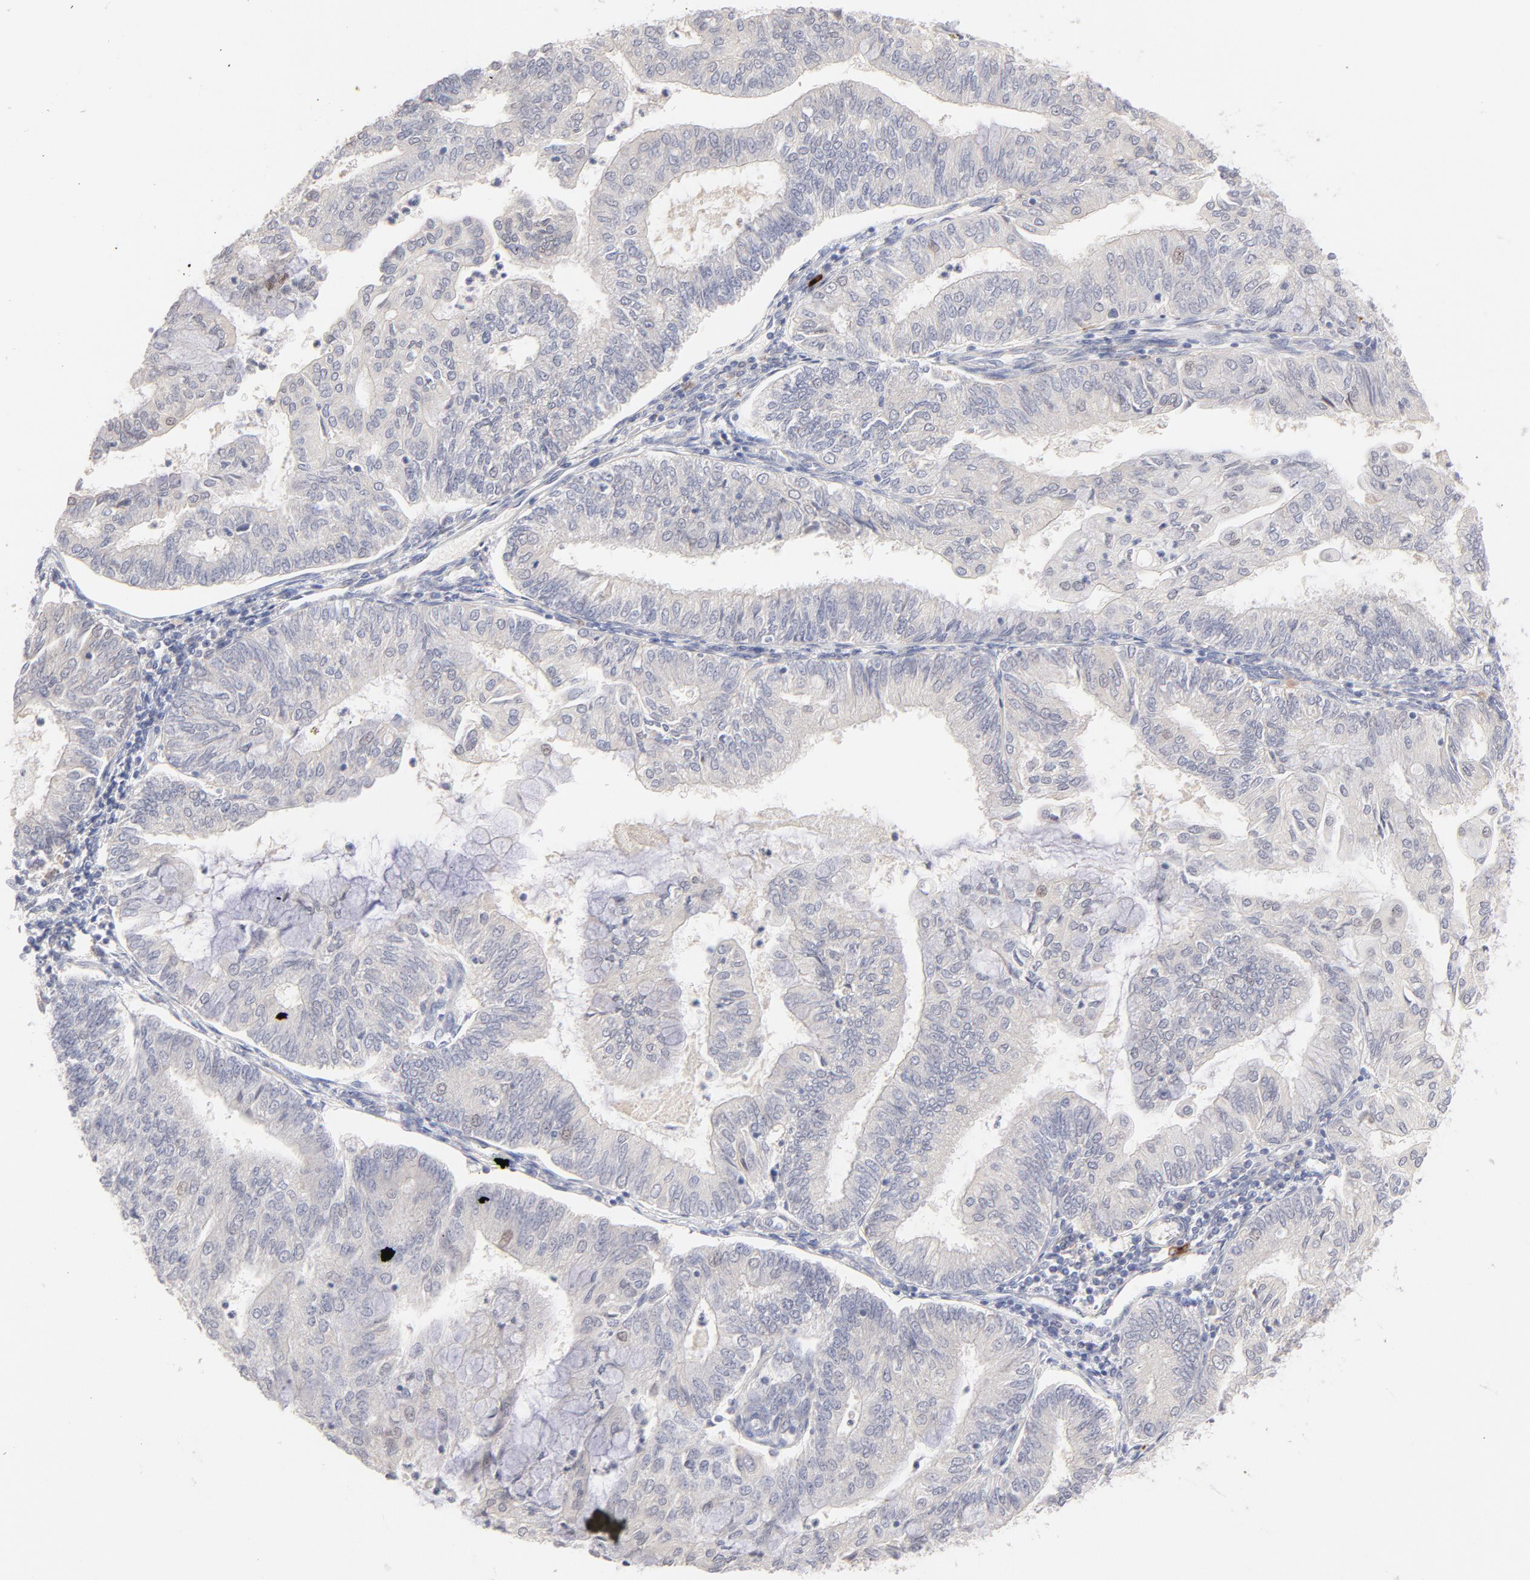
{"staining": {"intensity": "negative", "quantity": "none", "location": "none"}, "tissue": "endometrial cancer", "cell_type": "Tumor cells", "image_type": "cancer", "snomed": [{"axis": "morphology", "description": "Adenocarcinoma, NOS"}, {"axis": "topography", "description": "Endometrium"}], "caption": "An immunohistochemistry (IHC) micrograph of endometrial cancer (adenocarcinoma) is shown. There is no staining in tumor cells of endometrial cancer (adenocarcinoma).", "gene": "ELF3", "patient": {"sex": "female", "age": 59}}